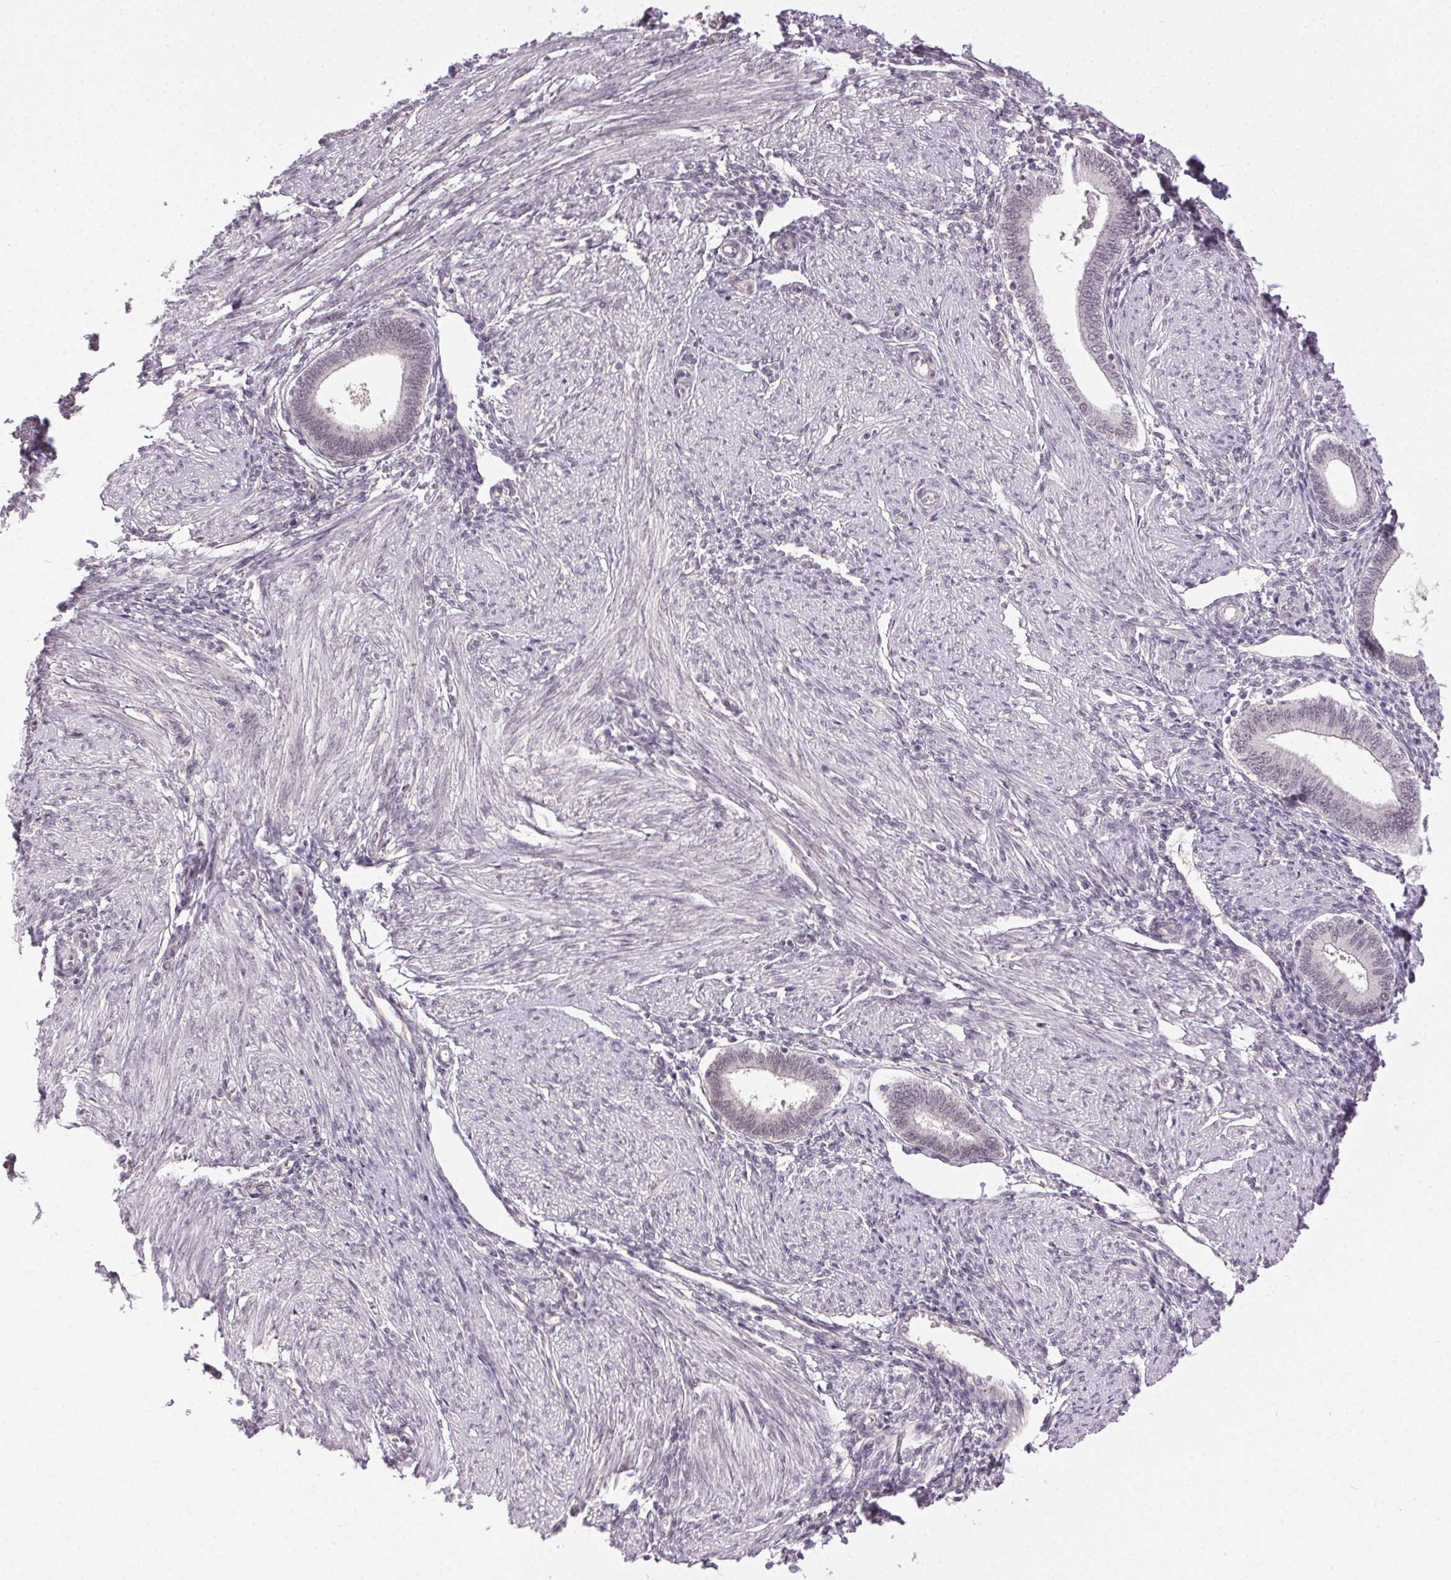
{"staining": {"intensity": "negative", "quantity": "none", "location": "none"}, "tissue": "endometrium", "cell_type": "Cells in endometrial stroma", "image_type": "normal", "snomed": [{"axis": "morphology", "description": "Normal tissue, NOS"}, {"axis": "topography", "description": "Endometrium"}], "caption": "Immunohistochemistry image of normal human endometrium stained for a protein (brown), which displays no expression in cells in endometrial stroma.", "gene": "FAM168A", "patient": {"sex": "female", "age": 42}}